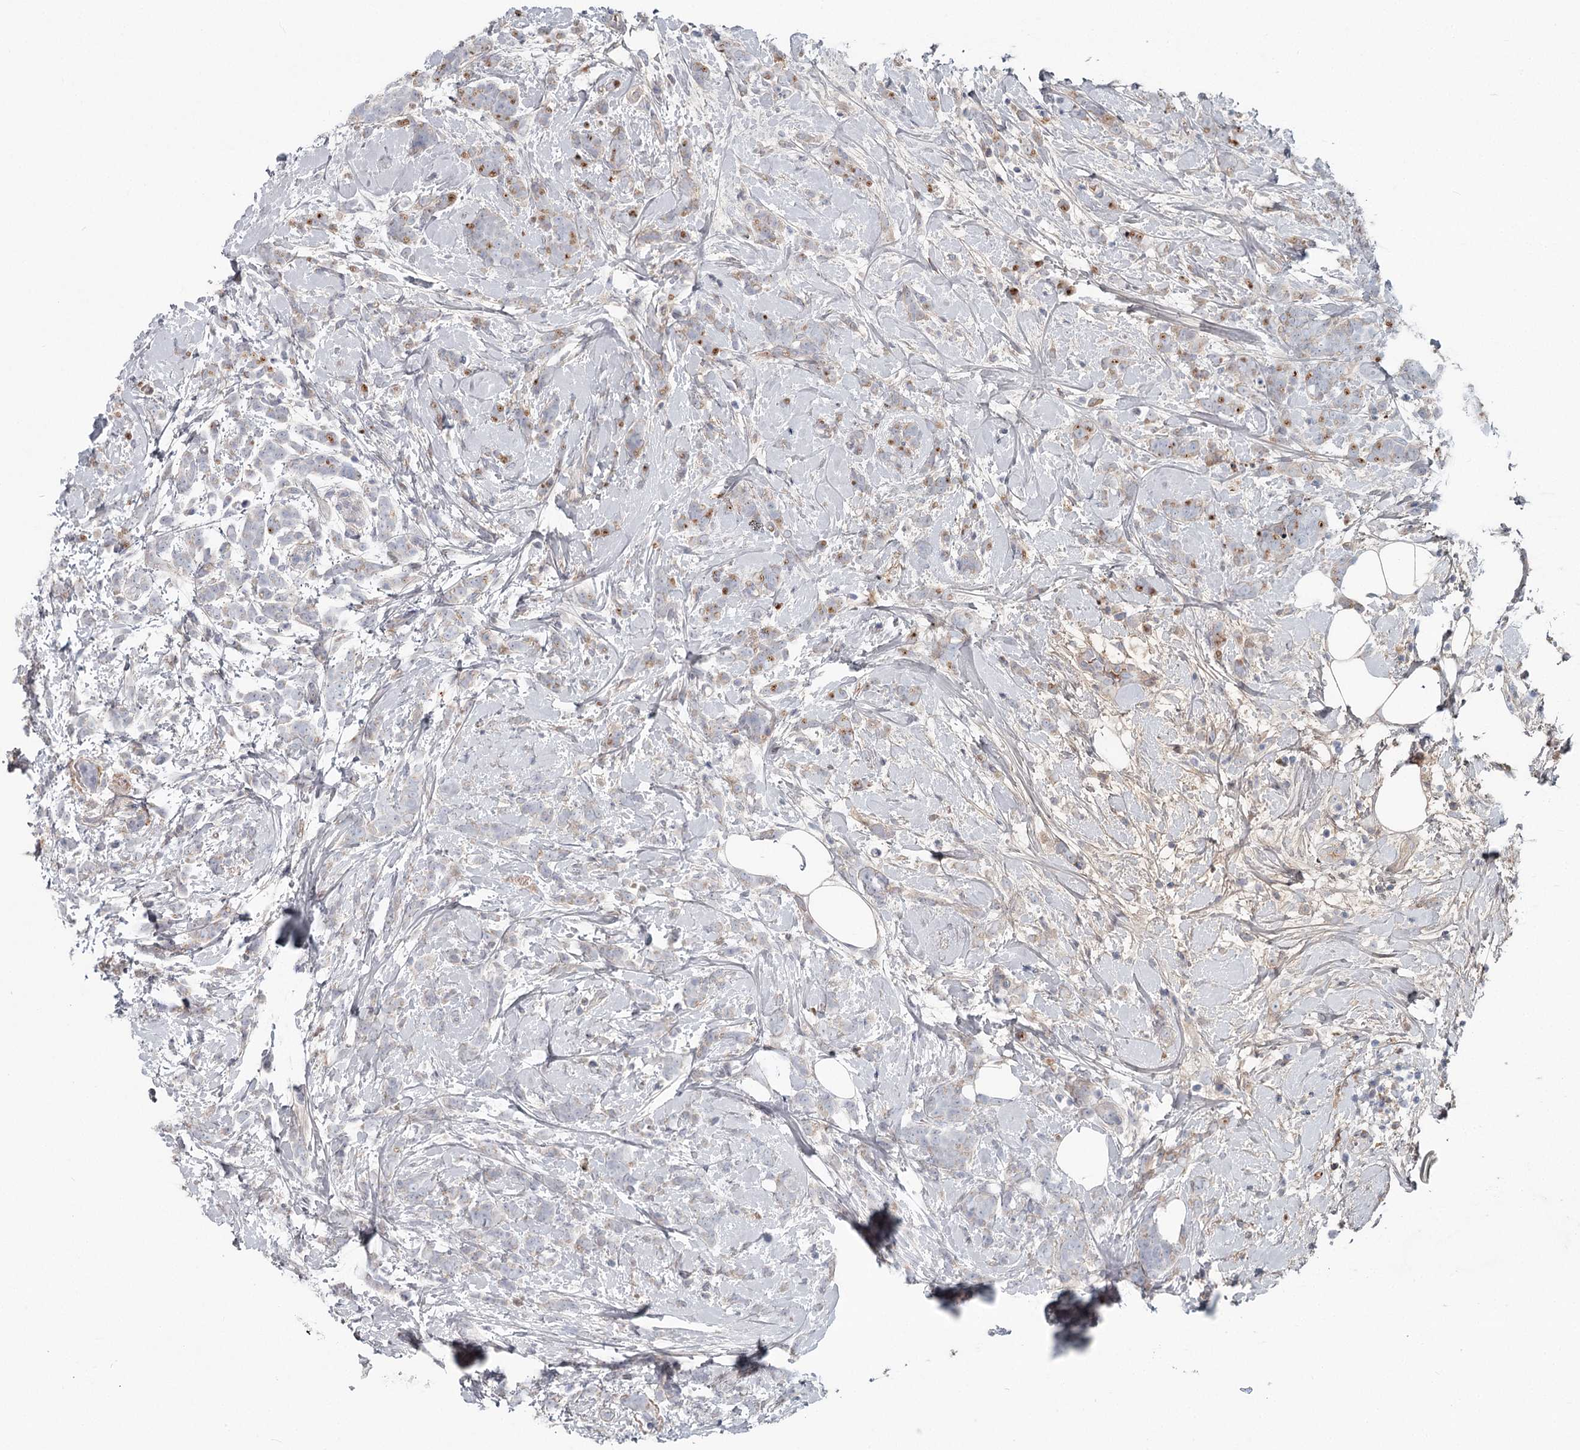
{"staining": {"intensity": "negative", "quantity": "none", "location": "none"}, "tissue": "breast cancer", "cell_type": "Tumor cells", "image_type": "cancer", "snomed": [{"axis": "morphology", "description": "Lobular carcinoma"}, {"axis": "topography", "description": "Breast"}], "caption": "Human breast cancer stained for a protein using IHC exhibits no positivity in tumor cells.", "gene": "DHRS9", "patient": {"sex": "female", "age": 58}}